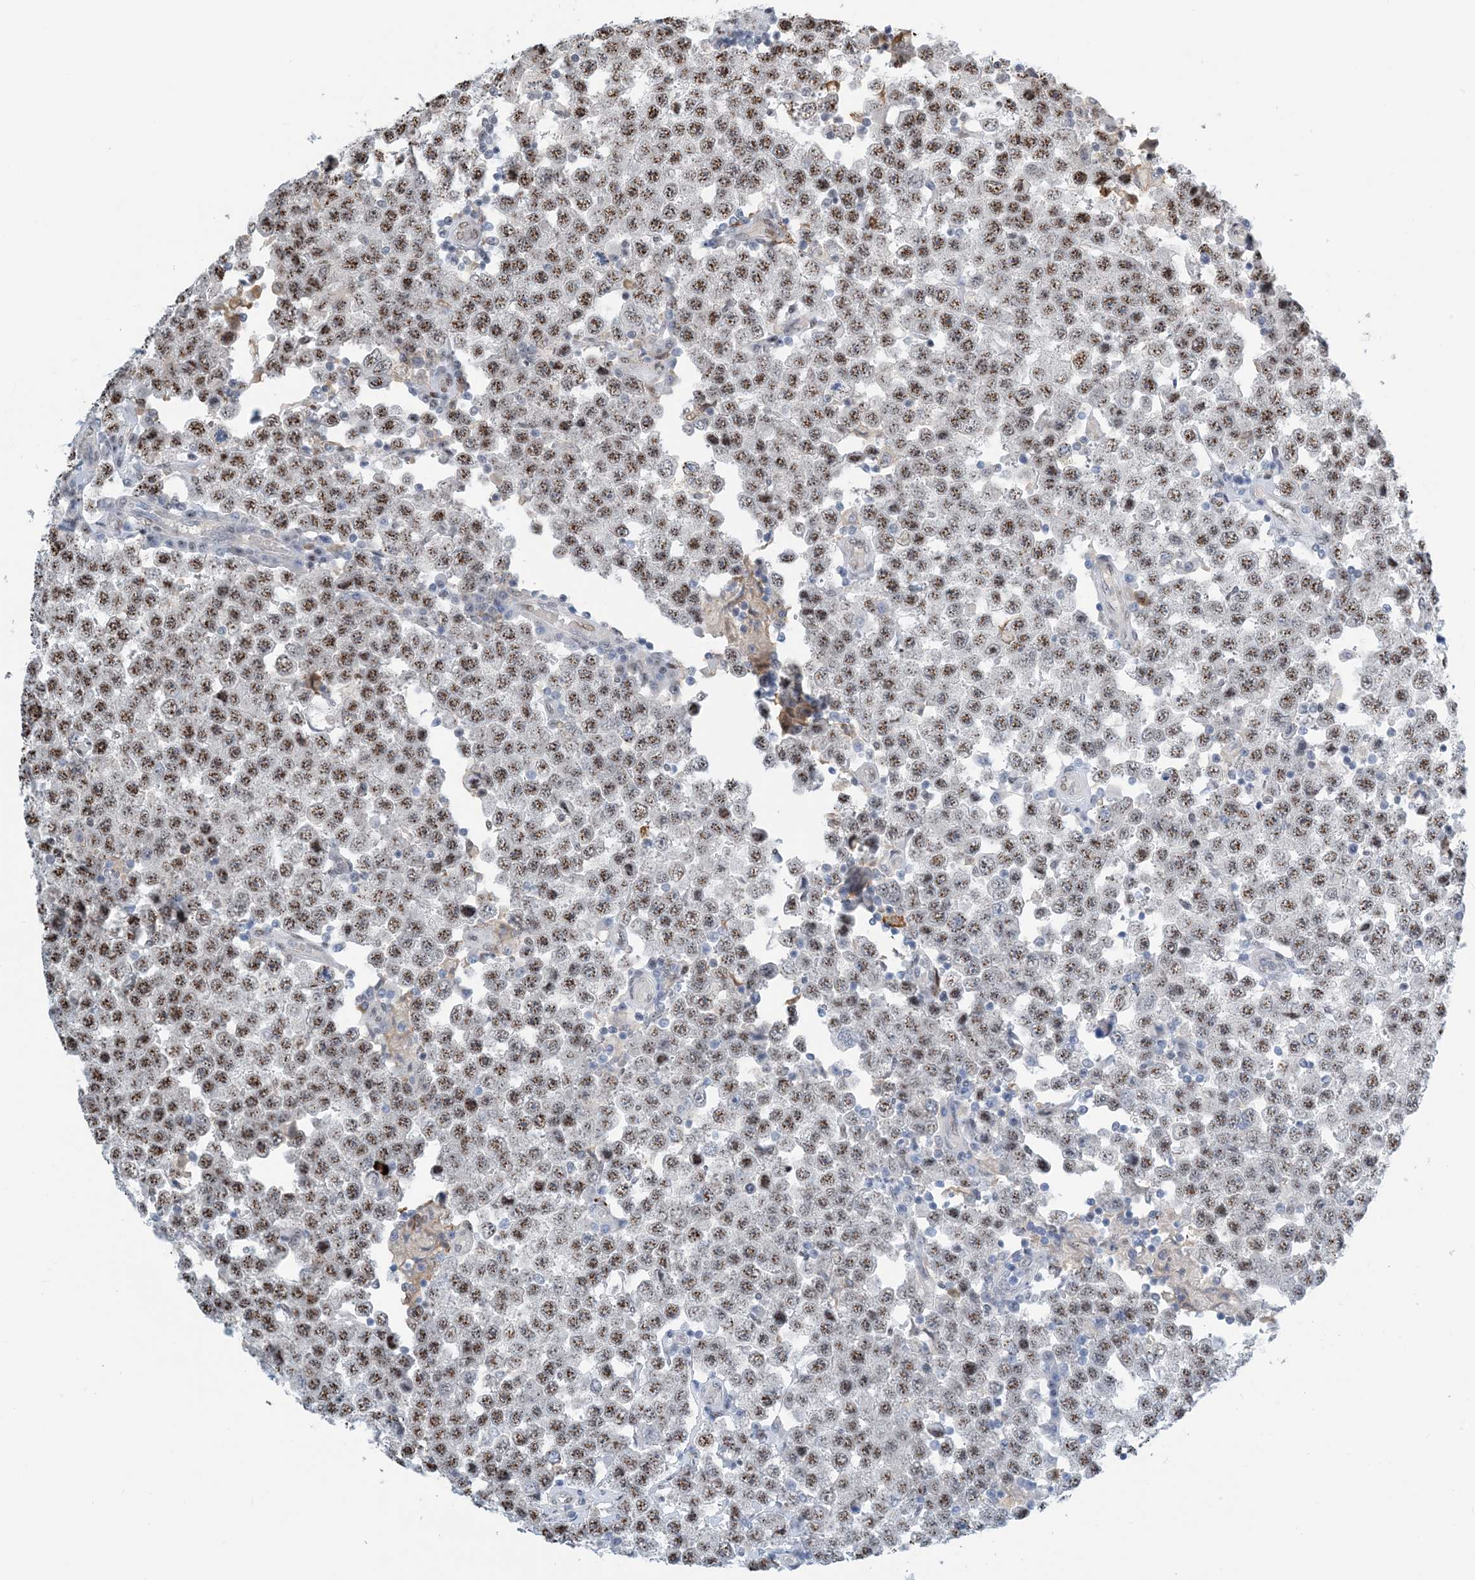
{"staining": {"intensity": "moderate", "quantity": ">75%", "location": "nuclear"}, "tissue": "testis cancer", "cell_type": "Tumor cells", "image_type": "cancer", "snomed": [{"axis": "morphology", "description": "Seminoma, NOS"}, {"axis": "topography", "description": "Testis"}], "caption": "Immunohistochemistry of human testis cancer displays medium levels of moderate nuclear positivity in approximately >75% of tumor cells.", "gene": "HEMK1", "patient": {"sex": "male", "age": 28}}